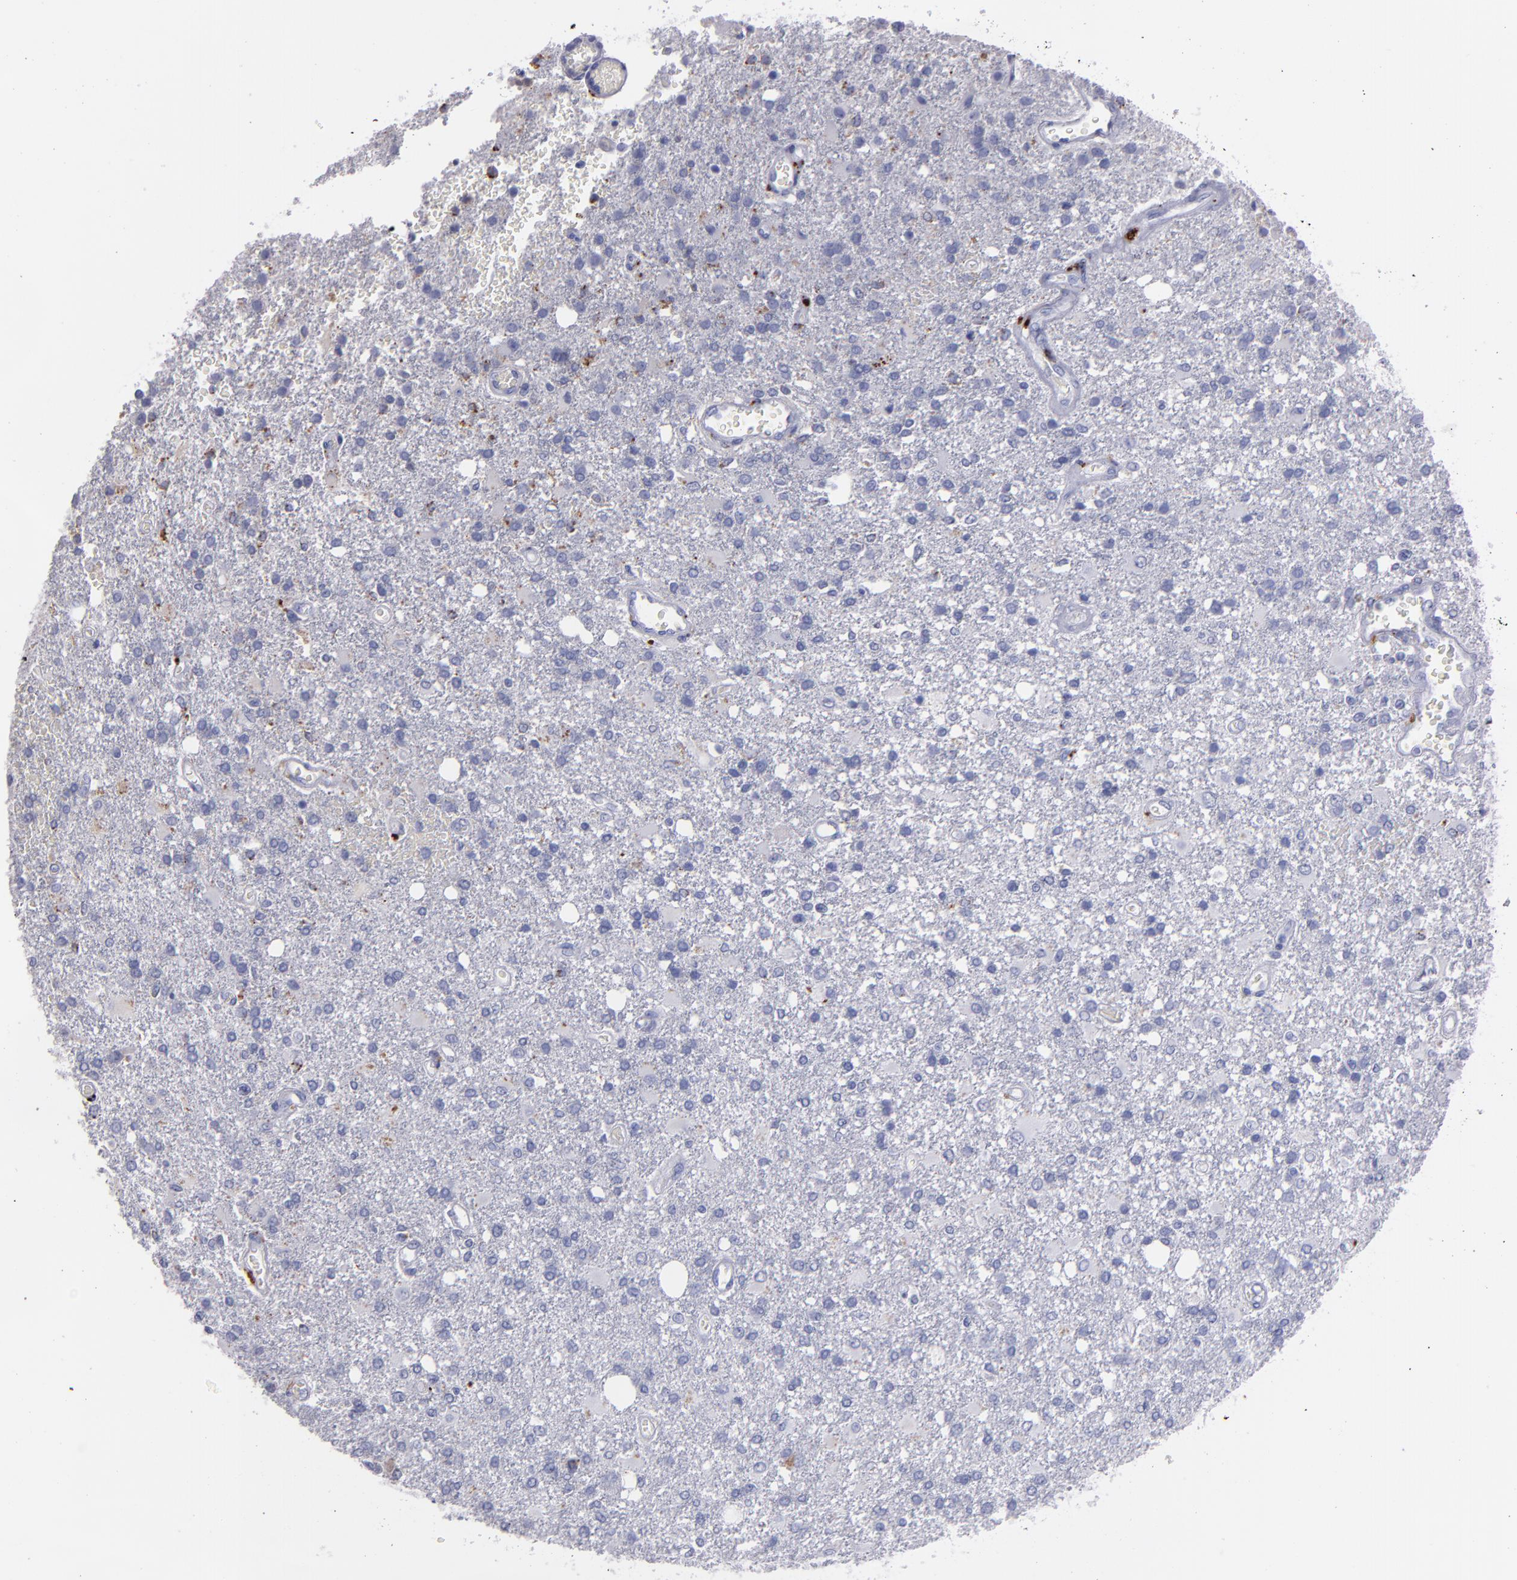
{"staining": {"intensity": "weak", "quantity": "<25%", "location": "cytoplasmic/membranous"}, "tissue": "glioma", "cell_type": "Tumor cells", "image_type": "cancer", "snomed": [{"axis": "morphology", "description": "Glioma, malignant, High grade"}, {"axis": "topography", "description": "Cerebral cortex"}], "caption": "IHC histopathology image of human glioma stained for a protein (brown), which reveals no expression in tumor cells.", "gene": "TRAF1", "patient": {"sex": "male", "age": 79}}